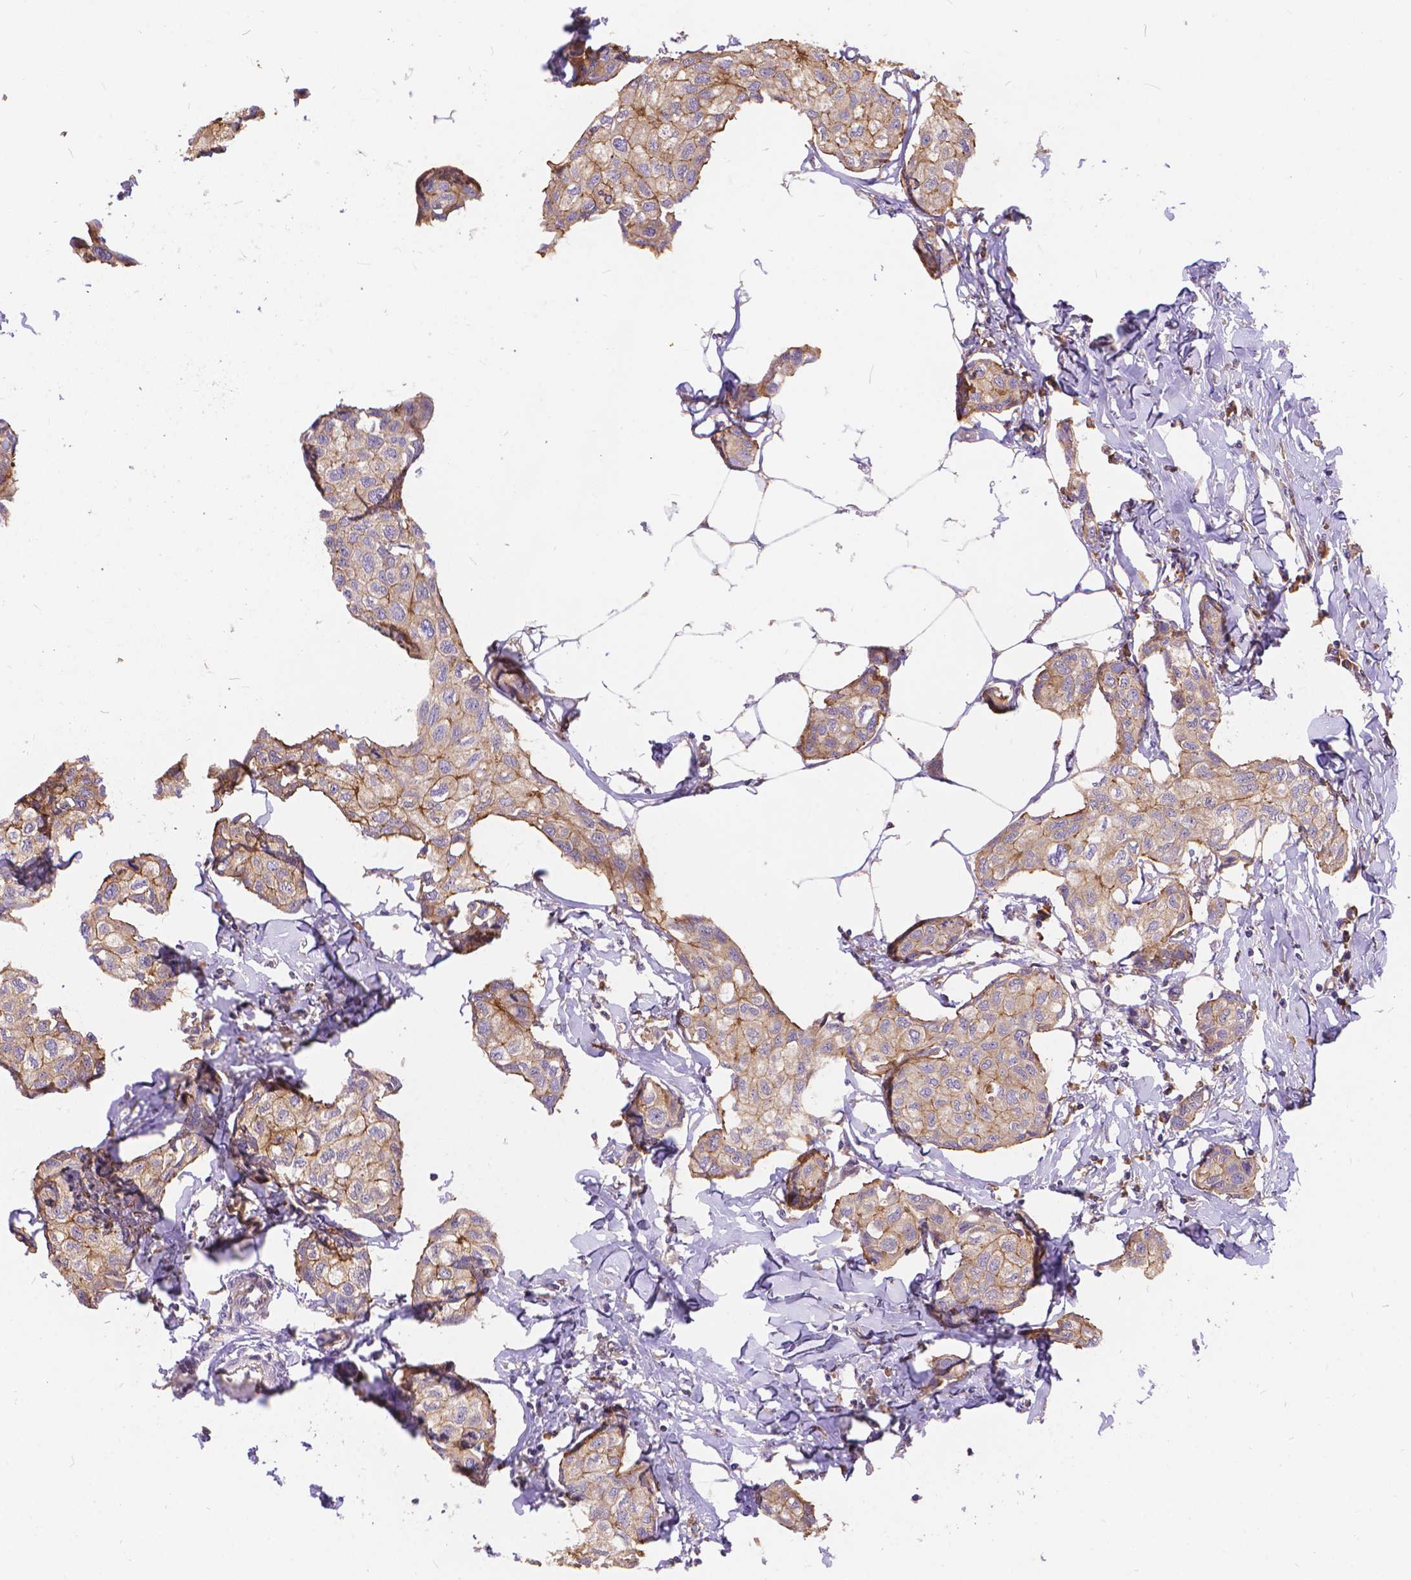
{"staining": {"intensity": "weak", "quantity": ">75%", "location": "cytoplasmic/membranous"}, "tissue": "breast cancer", "cell_type": "Tumor cells", "image_type": "cancer", "snomed": [{"axis": "morphology", "description": "Duct carcinoma"}, {"axis": "topography", "description": "Breast"}], "caption": "Protein expression analysis of breast cancer demonstrates weak cytoplasmic/membranous staining in about >75% of tumor cells. (Brightfield microscopy of DAB IHC at high magnification).", "gene": "ARAP1", "patient": {"sex": "female", "age": 80}}